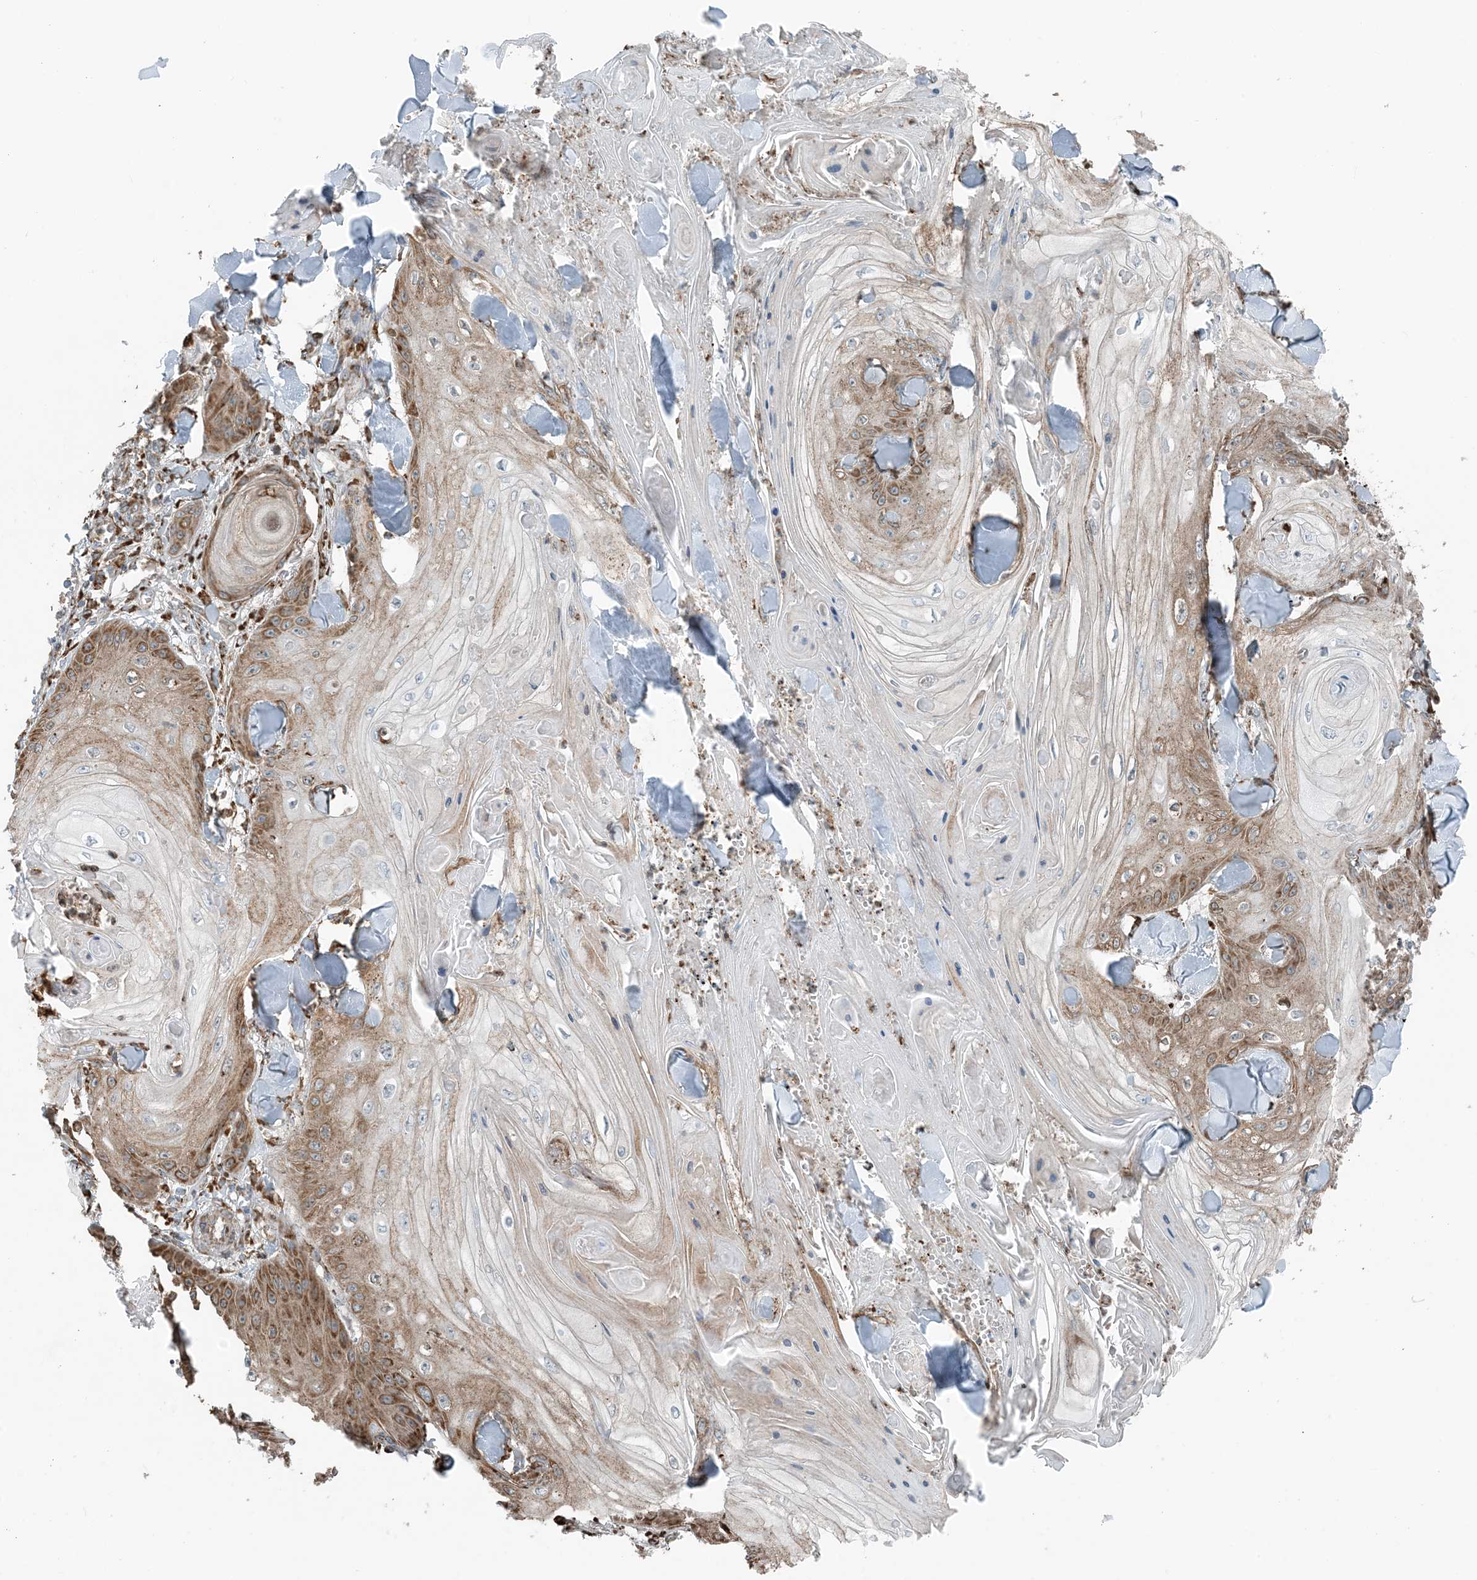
{"staining": {"intensity": "moderate", "quantity": ">75%", "location": "cytoplasmic/membranous"}, "tissue": "skin cancer", "cell_type": "Tumor cells", "image_type": "cancer", "snomed": [{"axis": "morphology", "description": "Squamous cell carcinoma, NOS"}, {"axis": "topography", "description": "Skin"}], "caption": "A micrograph of human skin cancer (squamous cell carcinoma) stained for a protein shows moderate cytoplasmic/membranous brown staining in tumor cells.", "gene": "CERKL", "patient": {"sex": "male", "age": 74}}